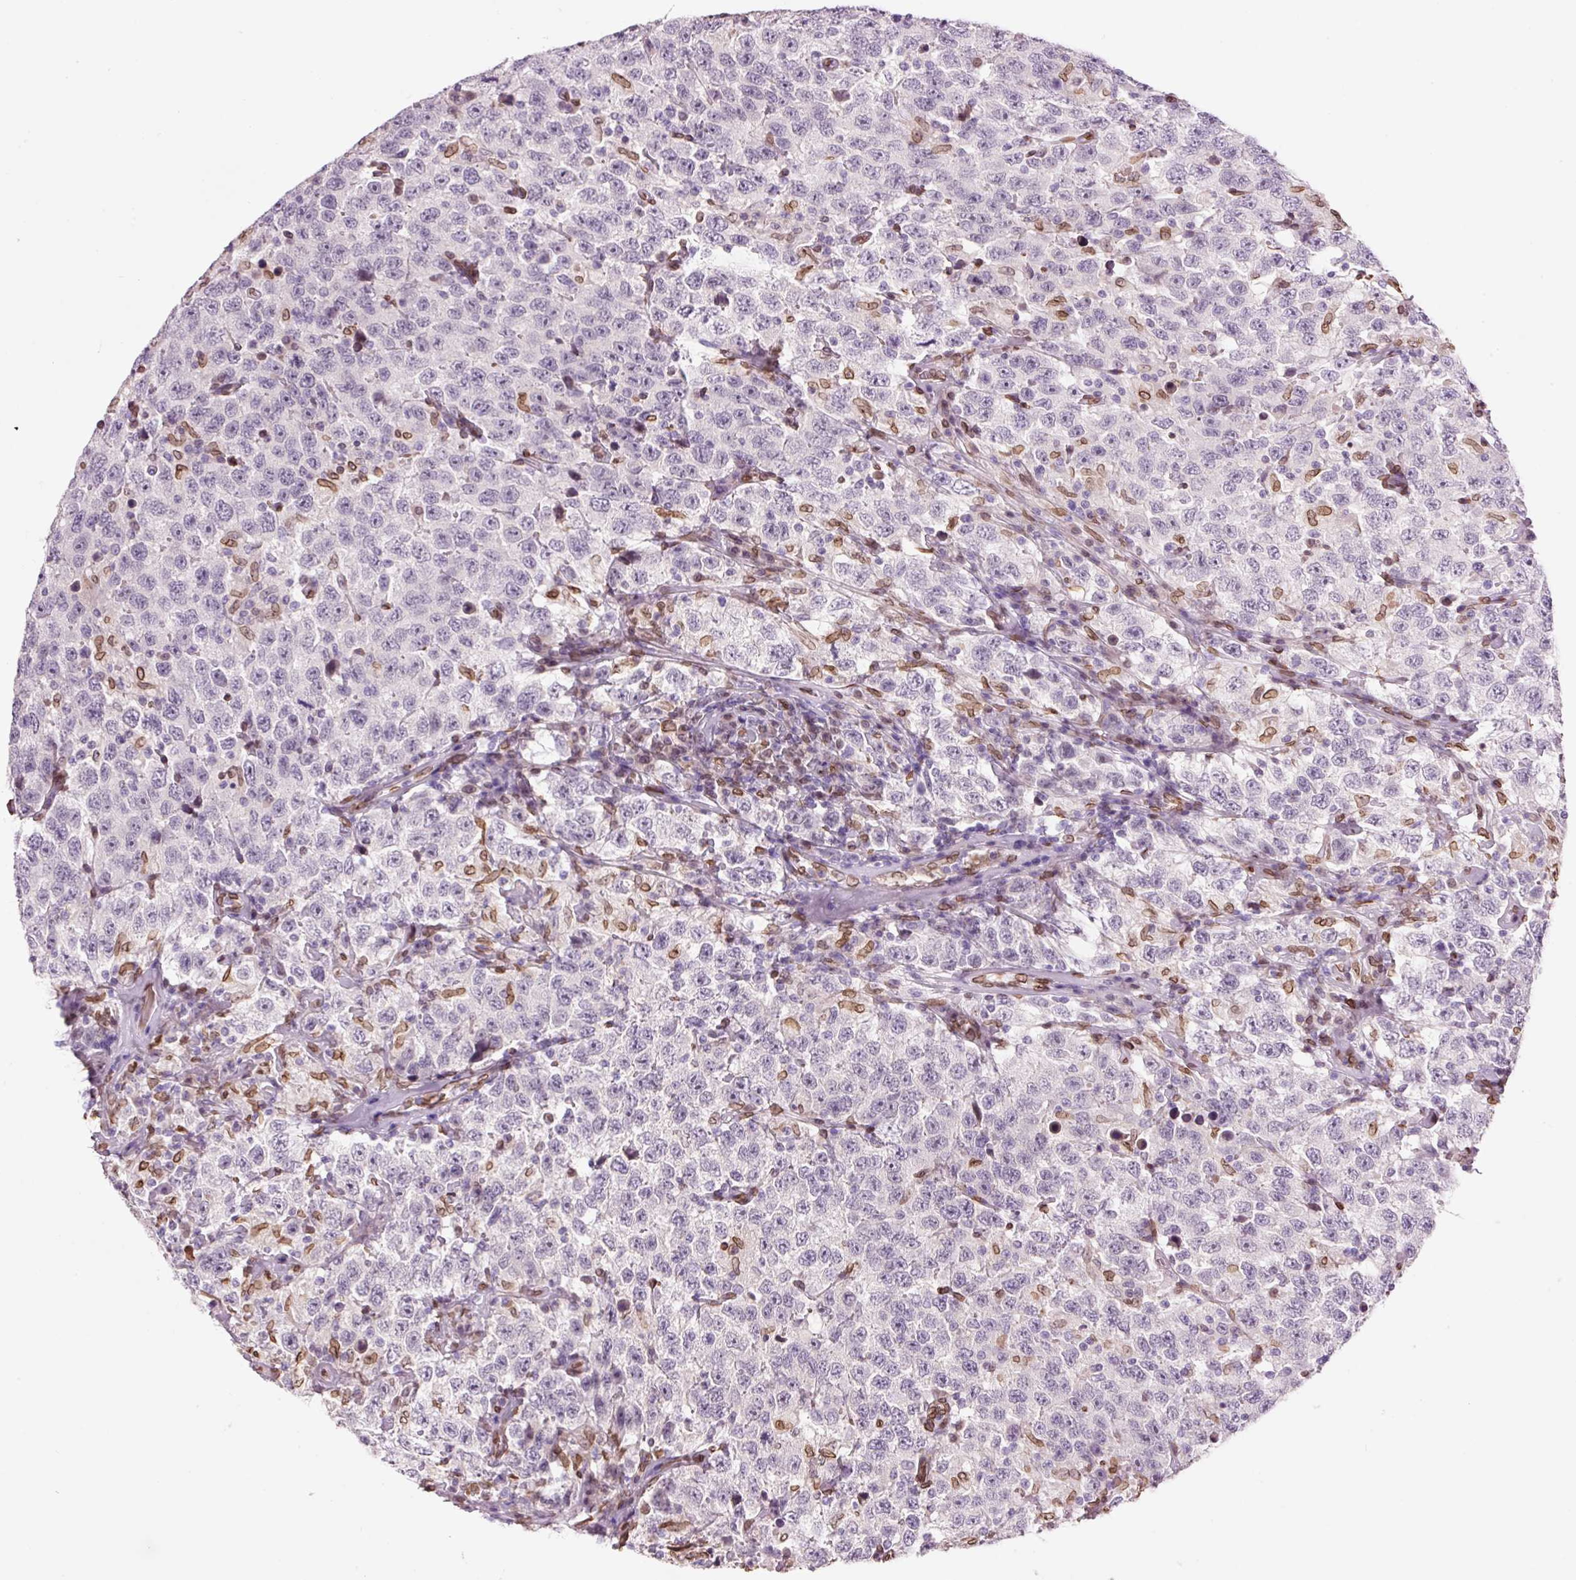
{"staining": {"intensity": "negative", "quantity": "none", "location": "none"}, "tissue": "testis cancer", "cell_type": "Tumor cells", "image_type": "cancer", "snomed": [{"axis": "morphology", "description": "Seminoma, NOS"}, {"axis": "topography", "description": "Testis"}], "caption": "DAB immunohistochemical staining of testis cancer (seminoma) demonstrates no significant expression in tumor cells.", "gene": "ZNF224", "patient": {"sex": "male", "age": 41}}